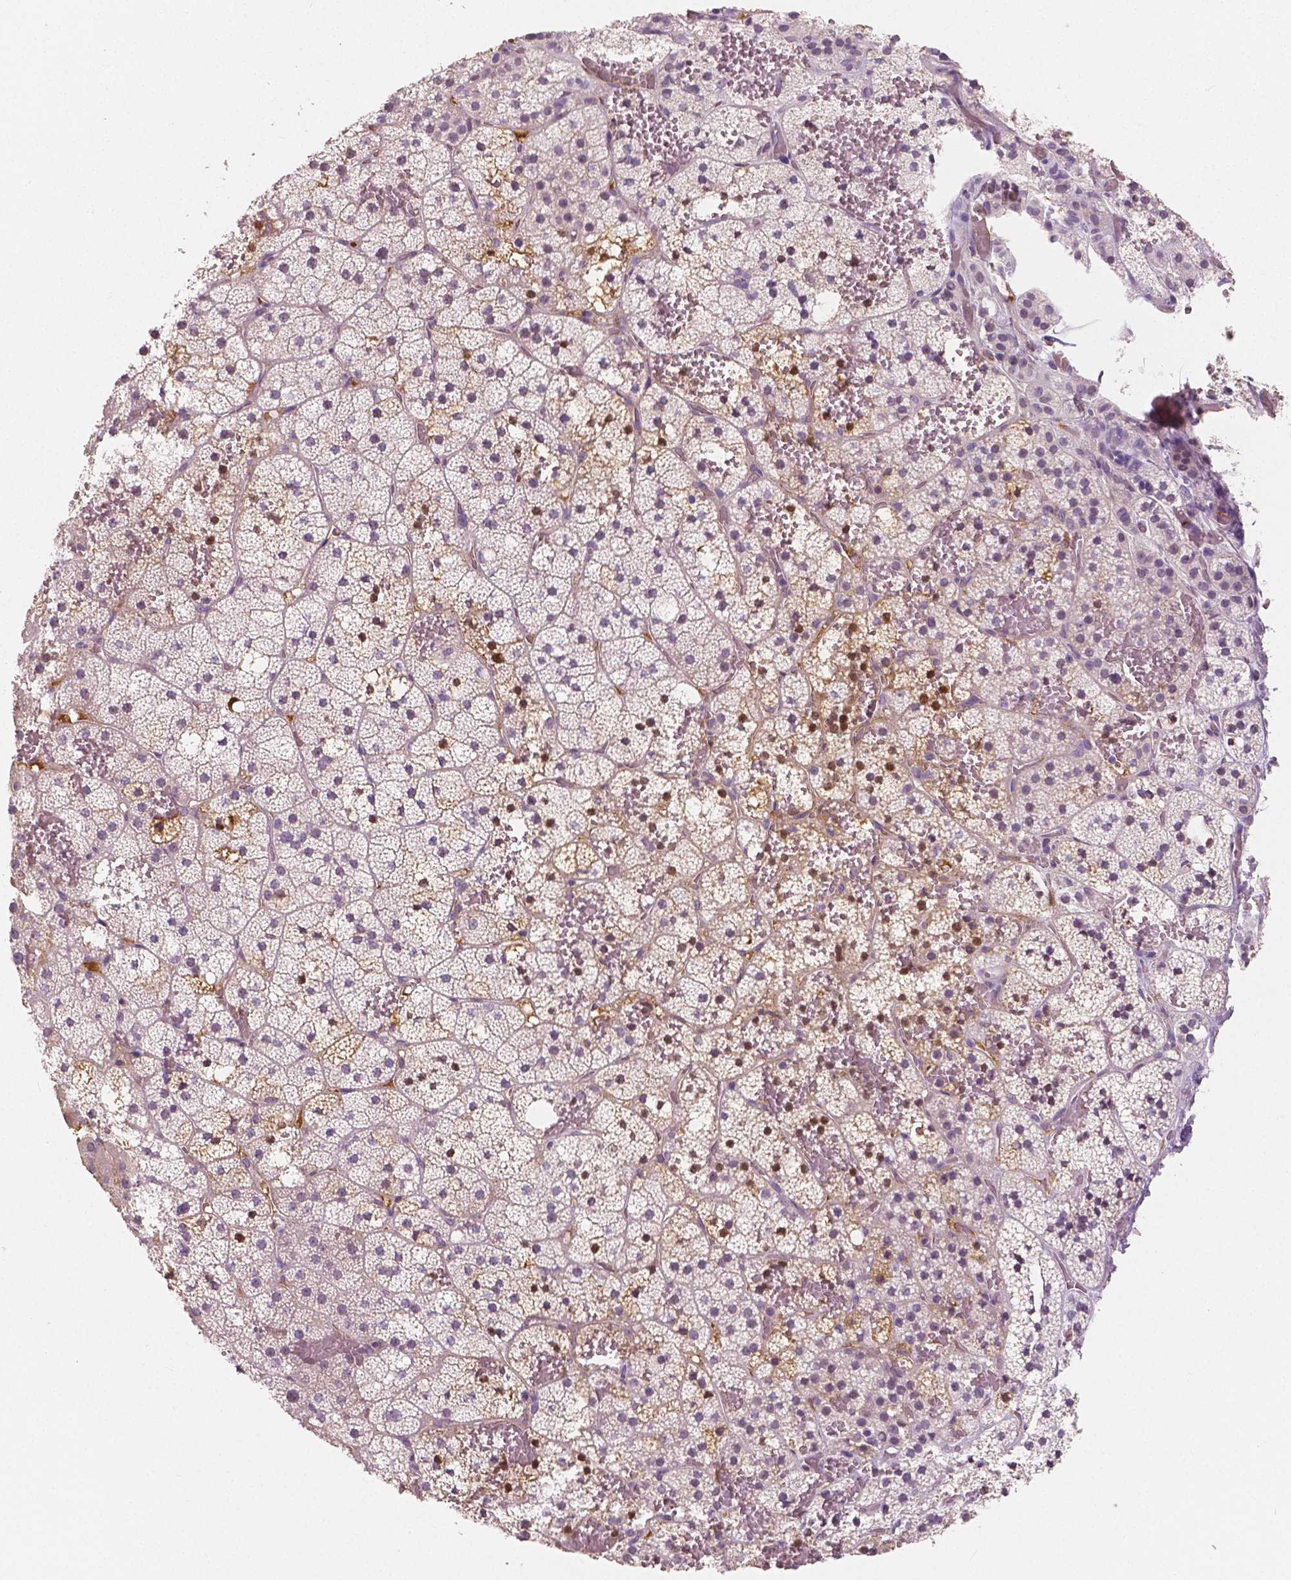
{"staining": {"intensity": "negative", "quantity": "none", "location": "none"}, "tissue": "adrenal gland", "cell_type": "Glandular cells", "image_type": "normal", "snomed": [{"axis": "morphology", "description": "Normal tissue, NOS"}, {"axis": "topography", "description": "Adrenal gland"}], "caption": "Micrograph shows no protein positivity in glandular cells of benign adrenal gland. (Brightfield microscopy of DAB immunohistochemistry (IHC) at high magnification).", "gene": "APOA4", "patient": {"sex": "male", "age": 53}}